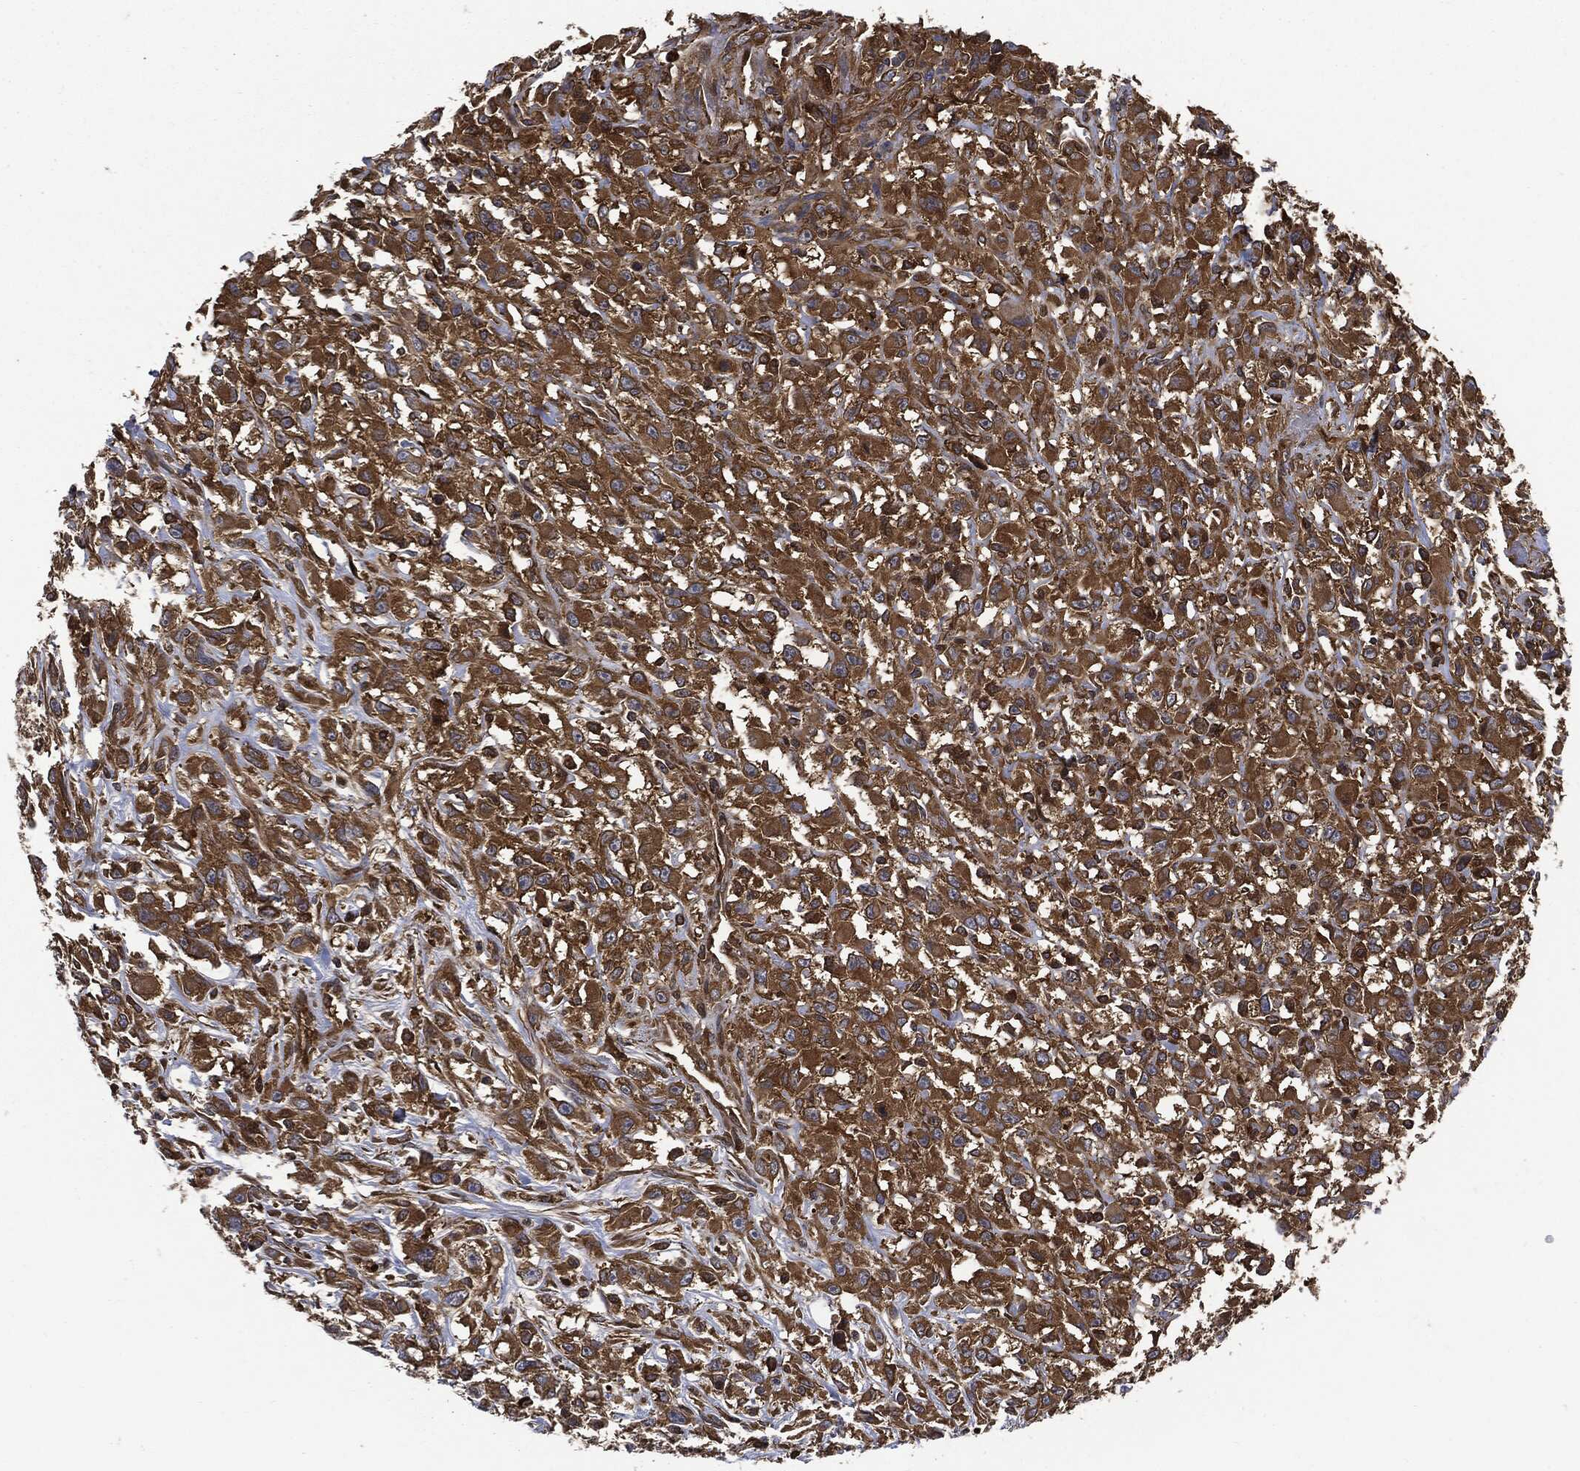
{"staining": {"intensity": "strong", "quantity": ">75%", "location": "cytoplasmic/membranous"}, "tissue": "head and neck cancer", "cell_type": "Tumor cells", "image_type": "cancer", "snomed": [{"axis": "morphology", "description": "Squamous cell carcinoma, NOS"}, {"axis": "morphology", "description": "Squamous cell carcinoma, metastatic, NOS"}, {"axis": "topography", "description": "Oral tissue"}, {"axis": "topography", "description": "Head-Neck"}], "caption": "Strong cytoplasmic/membranous protein expression is present in about >75% of tumor cells in head and neck cancer.", "gene": "XPNPEP1", "patient": {"sex": "female", "age": 85}}